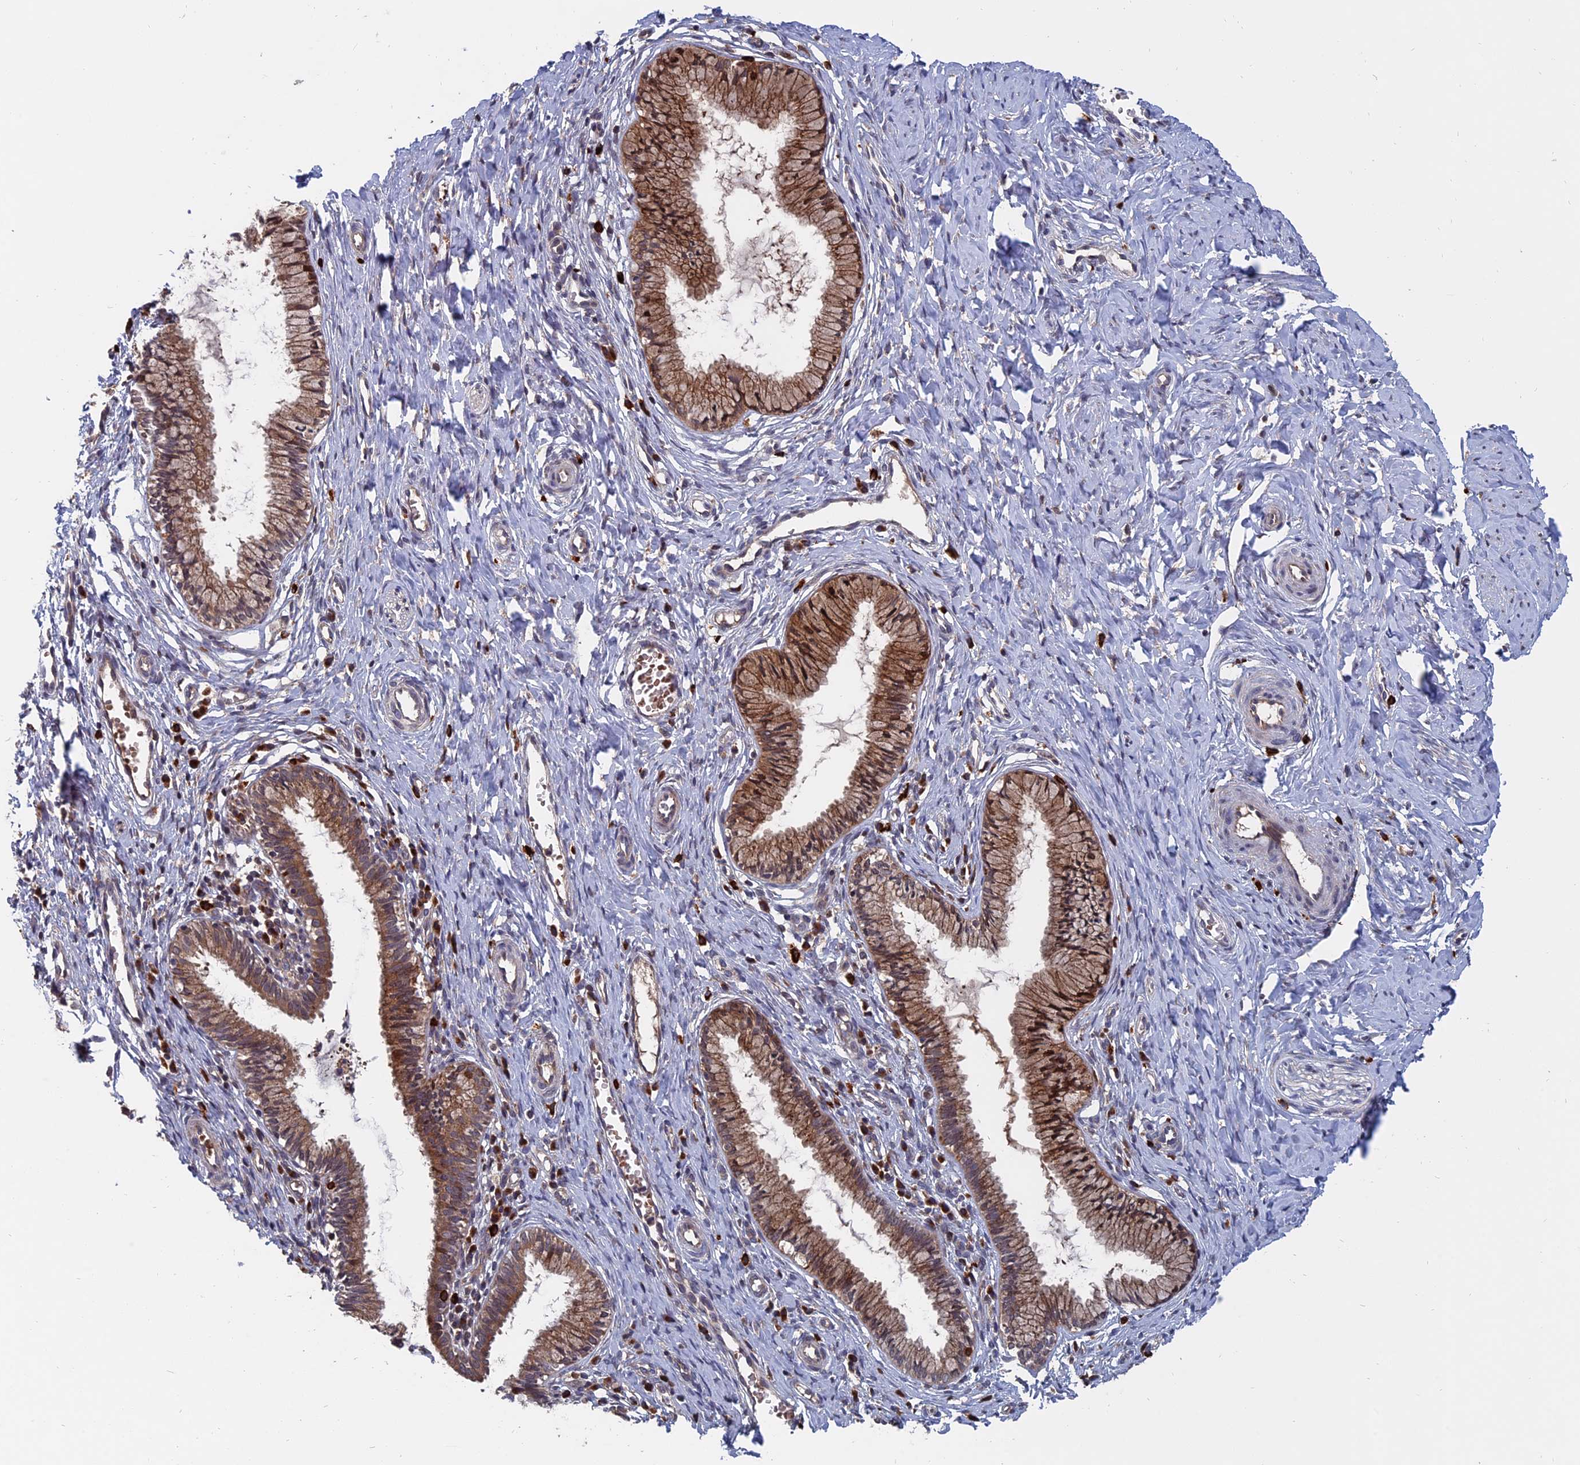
{"staining": {"intensity": "moderate", "quantity": ">75%", "location": "cytoplasmic/membranous"}, "tissue": "cervix", "cell_type": "Glandular cells", "image_type": "normal", "snomed": [{"axis": "morphology", "description": "Normal tissue, NOS"}, {"axis": "topography", "description": "Cervix"}], "caption": "Immunohistochemical staining of unremarkable cervix shows moderate cytoplasmic/membranous protein expression in approximately >75% of glandular cells. The staining is performed using DAB brown chromogen to label protein expression. The nuclei are counter-stained blue using hematoxylin.", "gene": "TRAPPC2L", "patient": {"sex": "female", "age": 27}}